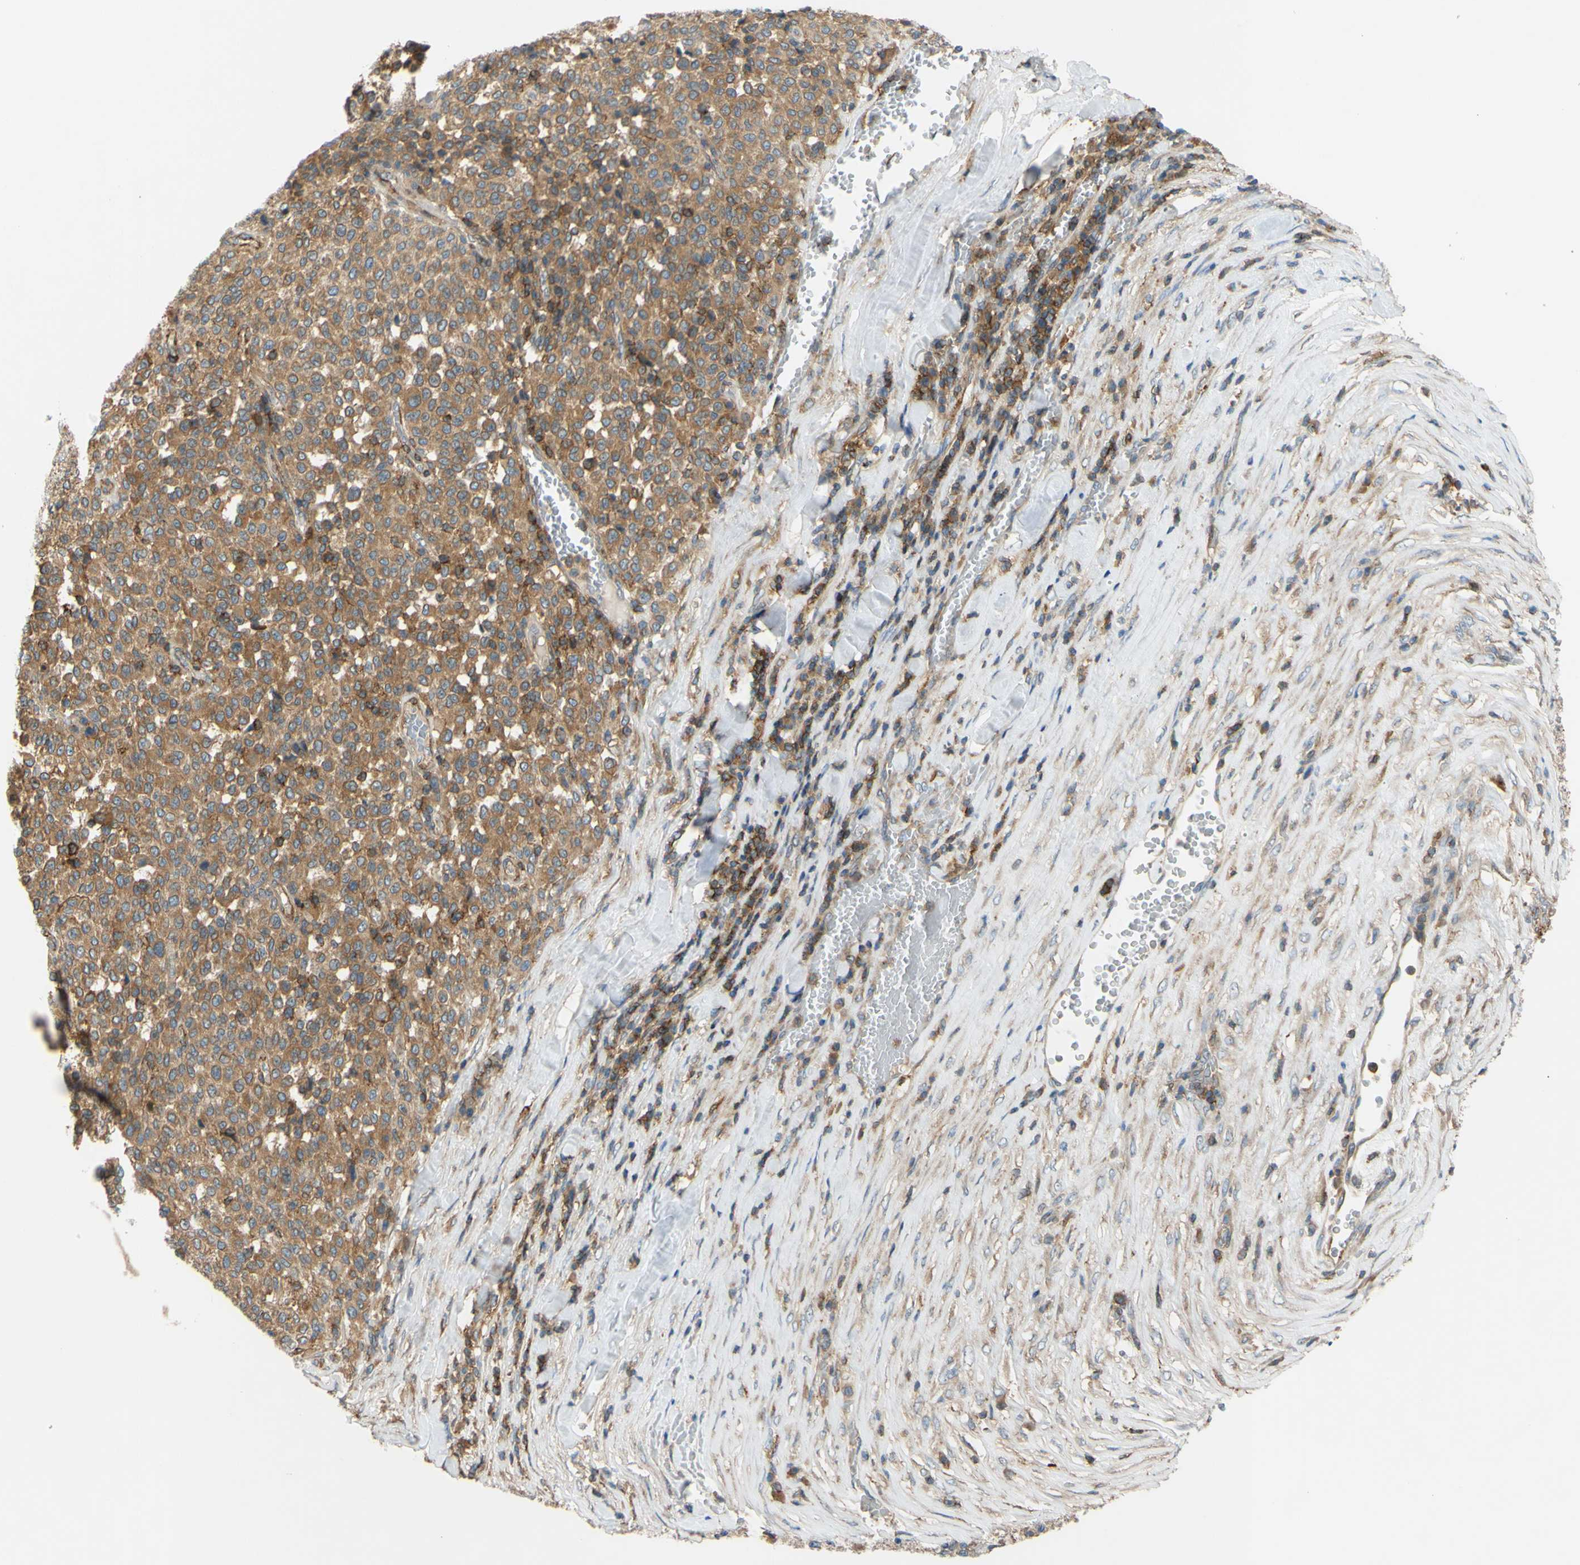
{"staining": {"intensity": "moderate", "quantity": ">75%", "location": "cytoplasmic/membranous"}, "tissue": "melanoma", "cell_type": "Tumor cells", "image_type": "cancer", "snomed": [{"axis": "morphology", "description": "Malignant melanoma, Metastatic site"}, {"axis": "topography", "description": "Pancreas"}], "caption": "High-power microscopy captured an IHC image of melanoma, revealing moderate cytoplasmic/membranous expression in about >75% of tumor cells. The staining was performed using DAB to visualize the protein expression in brown, while the nuclei were stained in blue with hematoxylin (Magnification: 20x).", "gene": "POR", "patient": {"sex": "female", "age": 30}}